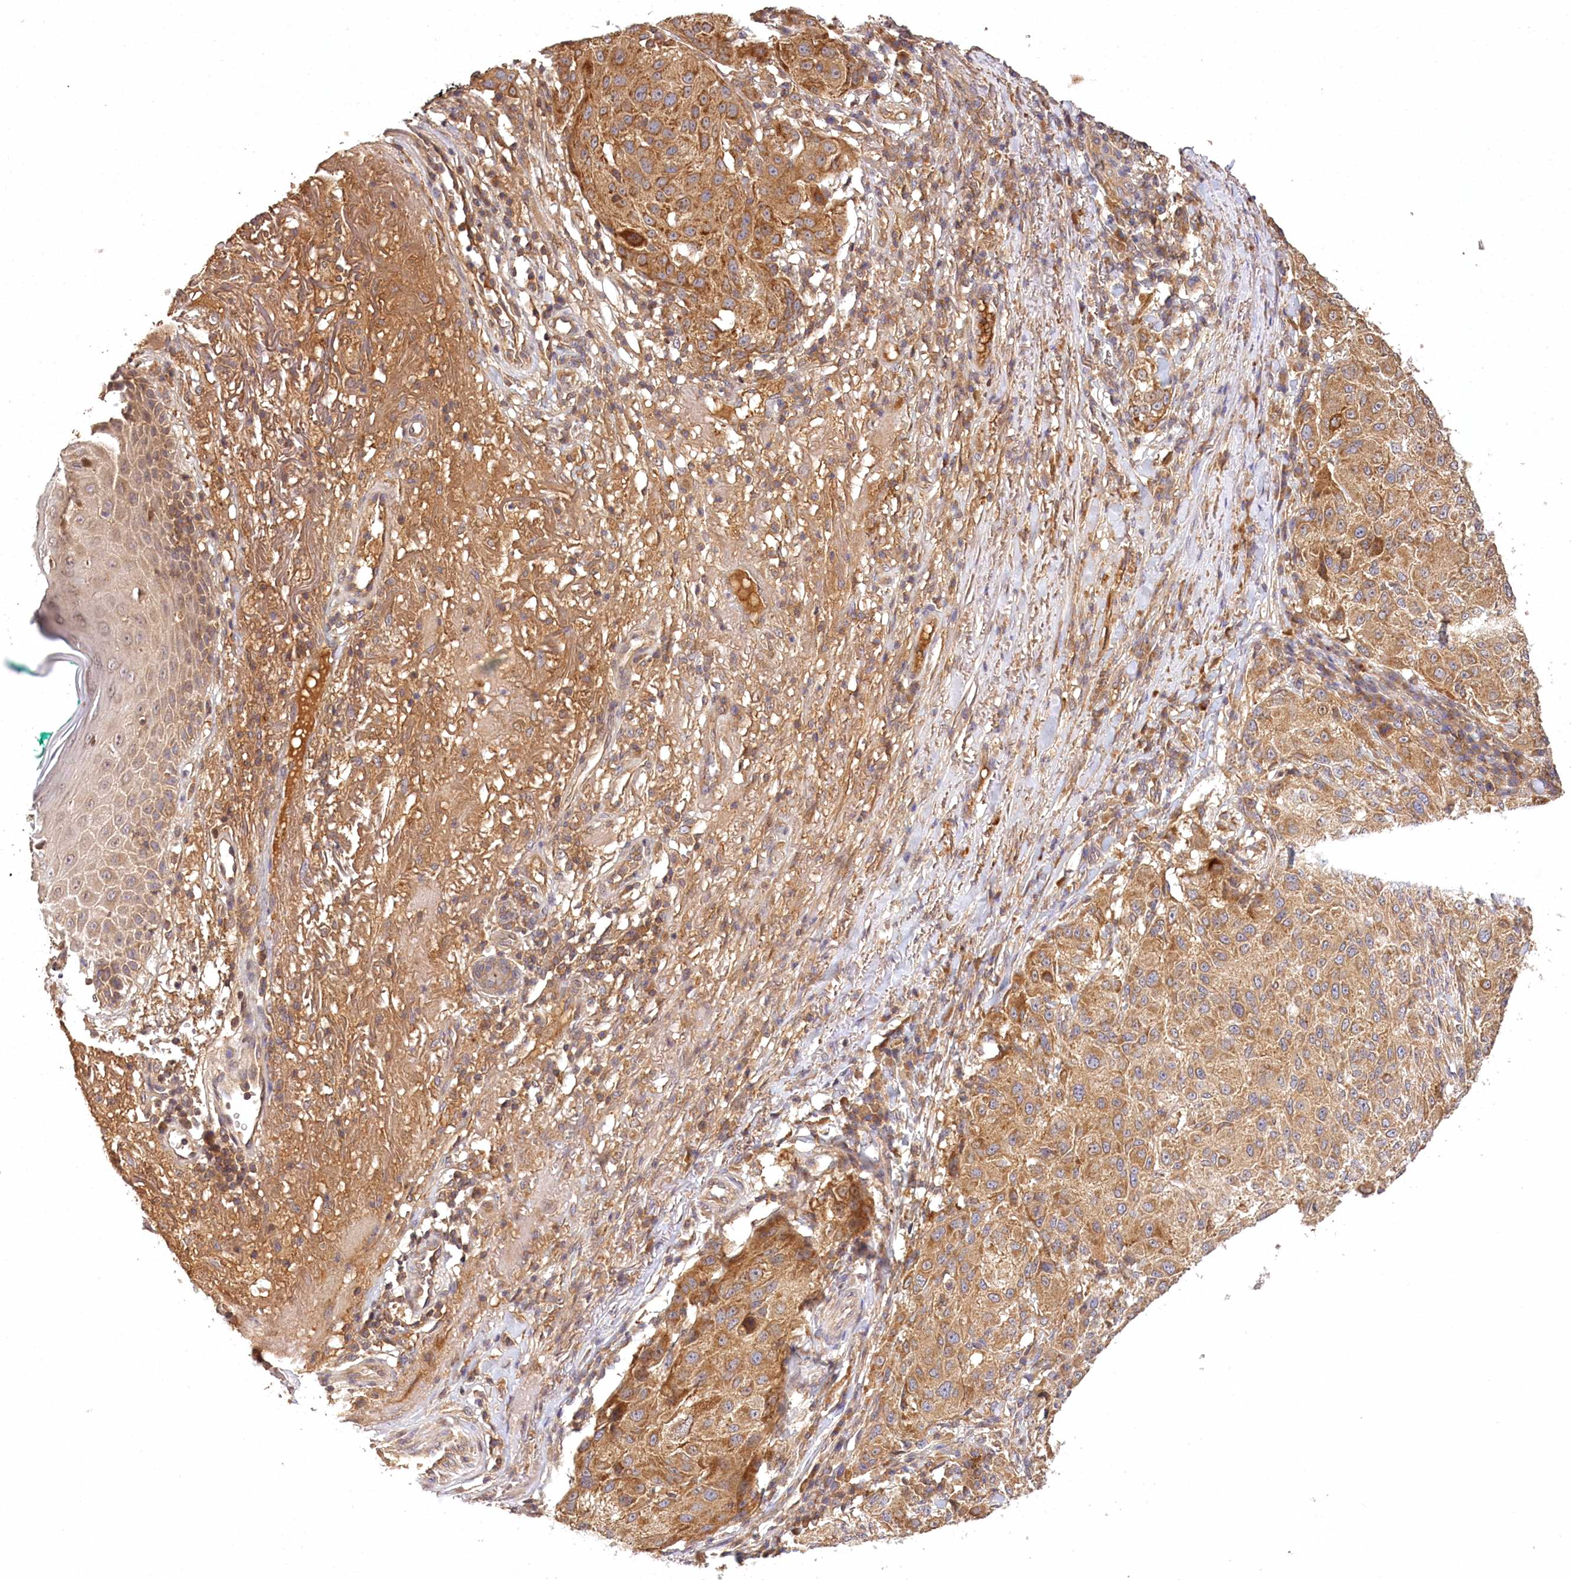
{"staining": {"intensity": "moderate", "quantity": ">75%", "location": "cytoplasmic/membranous"}, "tissue": "melanoma", "cell_type": "Tumor cells", "image_type": "cancer", "snomed": [{"axis": "morphology", "description": "Necrosis, NOS"}, {"axis": "morphology", "description": "Malignant melanoma, NOS"}, {"axis": "topography", "description": "Skin"}], "caption": "This is an image of immunohistochemistry (IHC) staining of melanoma, which shows moderate positivity in the cytoplasmic/membranous of tumor cells.", "gene": "LSS", "patient": {"sex": "female", "age": 87}}